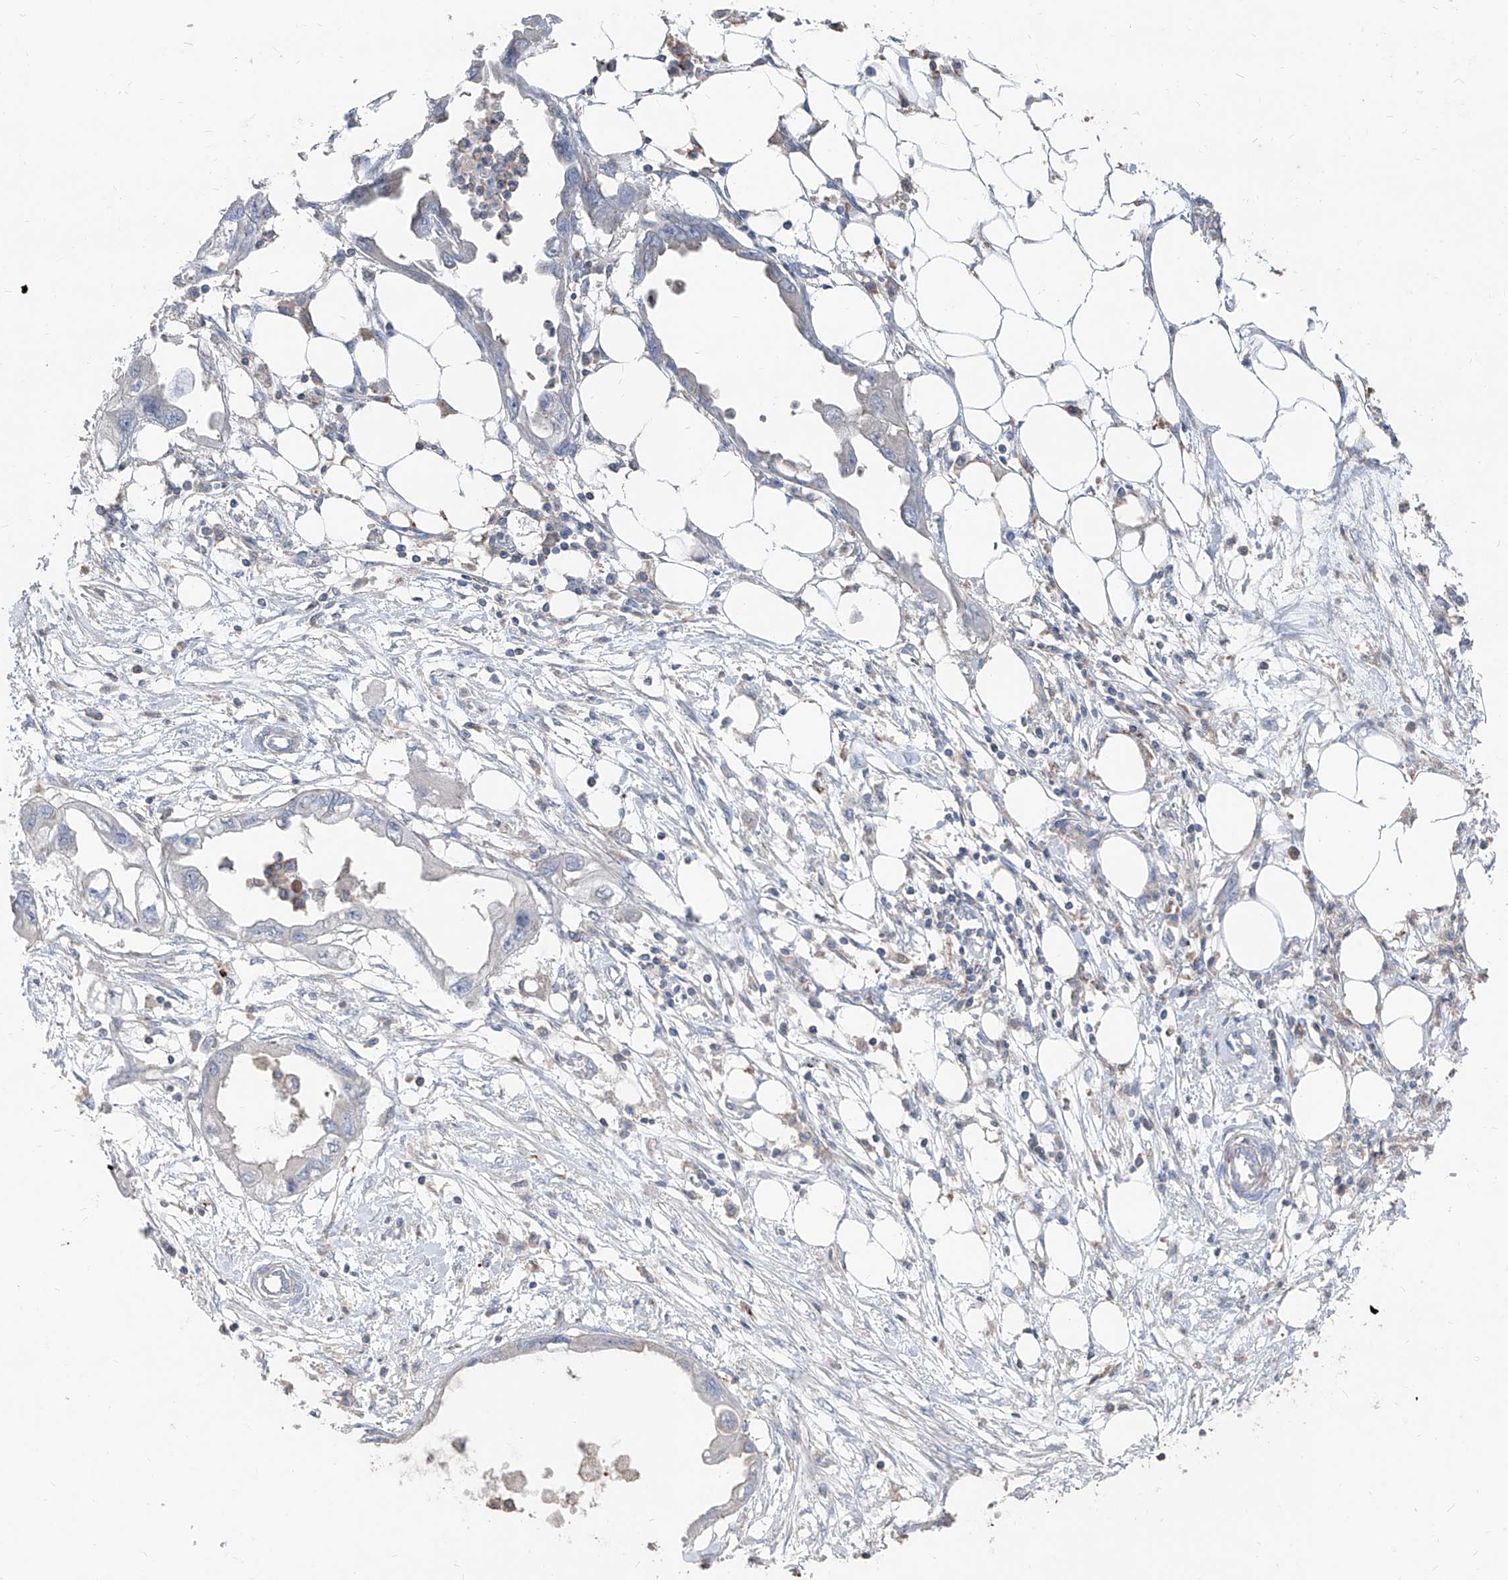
{"staining": {"intensity": "negative", "quantity": "none", "location": "none"}, "tissue": "endometrial cancer", "cell_type": "Tumor cells", "image_type": "cancer", "snomed": [{"axis": "morphology", "description": "Adenocarcinoma, NOS"}, {"axis": "morphology", "description": "Adenocarcinoma, metastatic, NOS"}, {"axis": "topography", "description": "Adipose tissue"}, {"axis": "topography", "description": "Endometrium"}], "caption": "DAB immunohistochemical staining of adenocarcinoma (endometrial) displays no significant positivity in tumor cells. Nuclei are stained in blue.", "gene": "UFD1", "patient": {"sex": "female", "age": 67}}